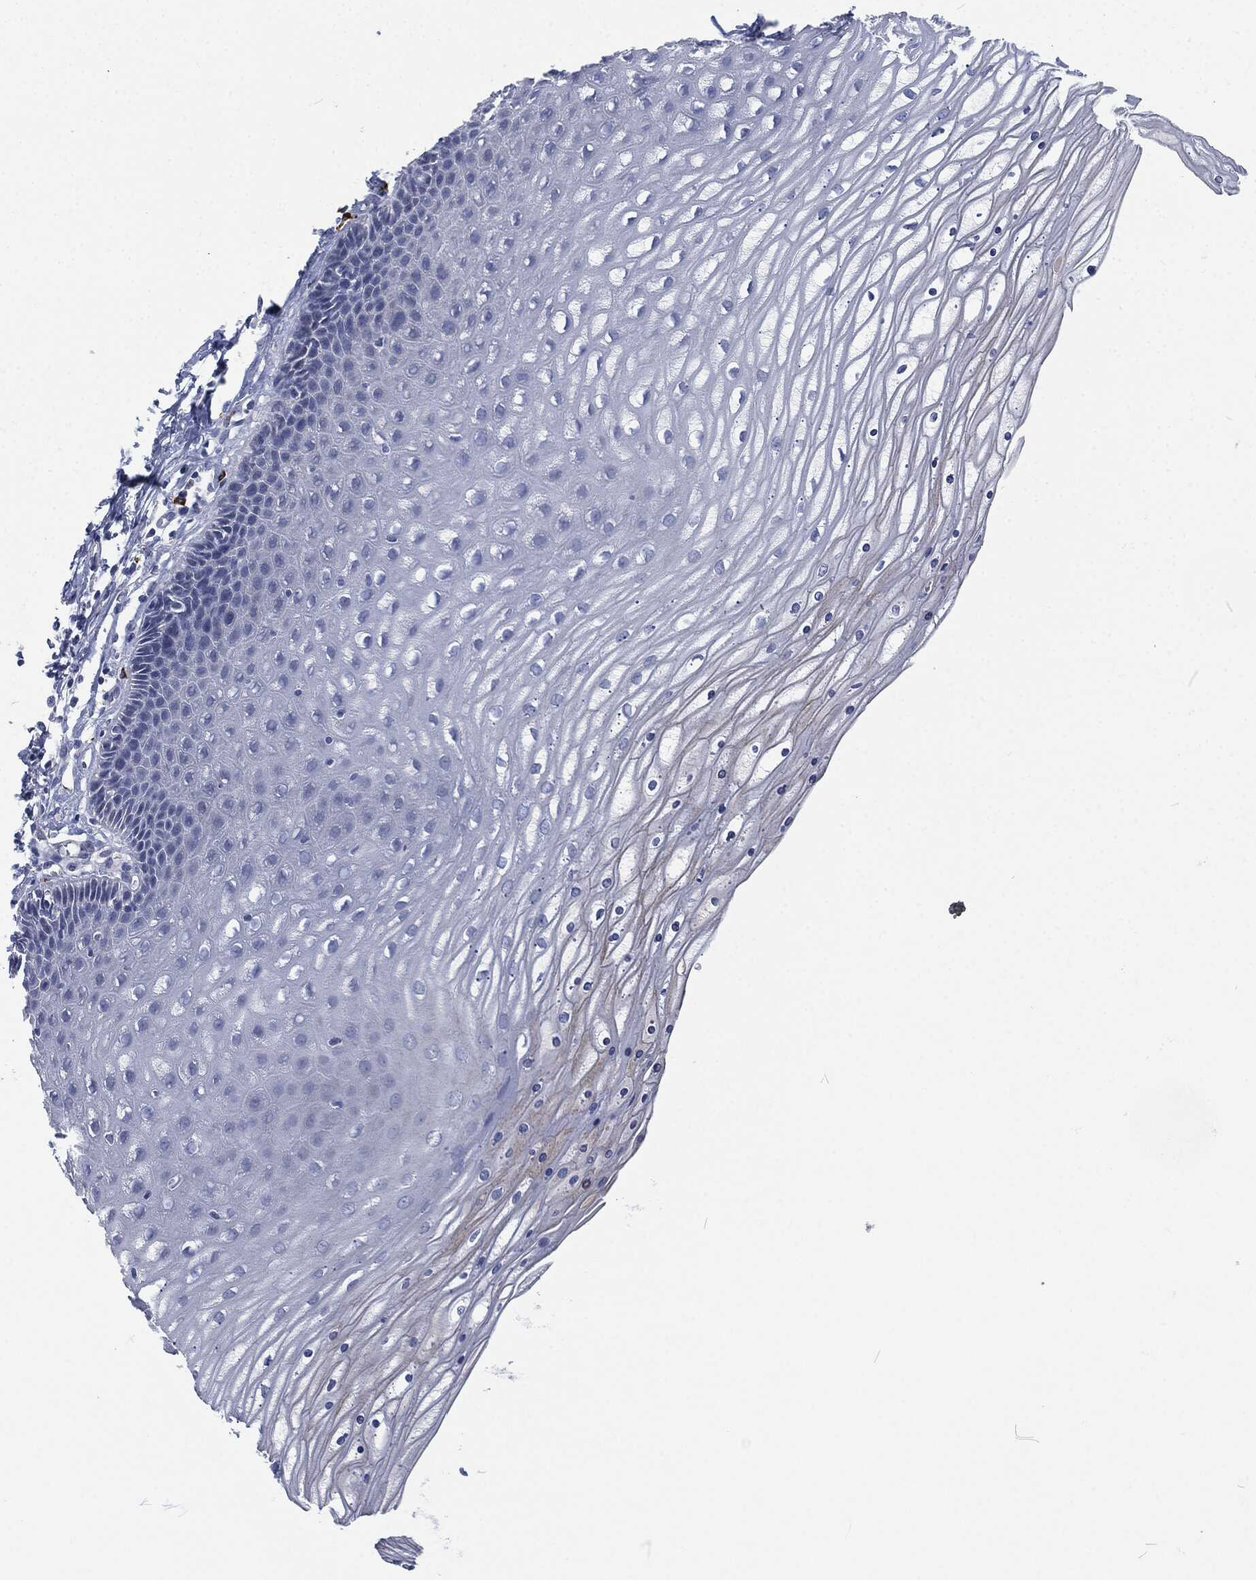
{"staining": {"intensity": "negative", "quantity": "none", "location": "none"}, "tissue": "cervix", "cell_type": "Glandular cells", "image_type": "normal", "snomed": [{"axis": "morphology", "description": "Normal tissue, NOS"}, {"axis": "topography", "description": "Cervix"}], "caption": "Glandular cells show no significant positivity in unremarkable cervix. (Stains: DAB immunohistochemistry with hematoxylin counter stain, Microscopy: brightfield microscopy at high magnification).", "gene": "MPO", "patient": {"sex": "female", "age": 35}}